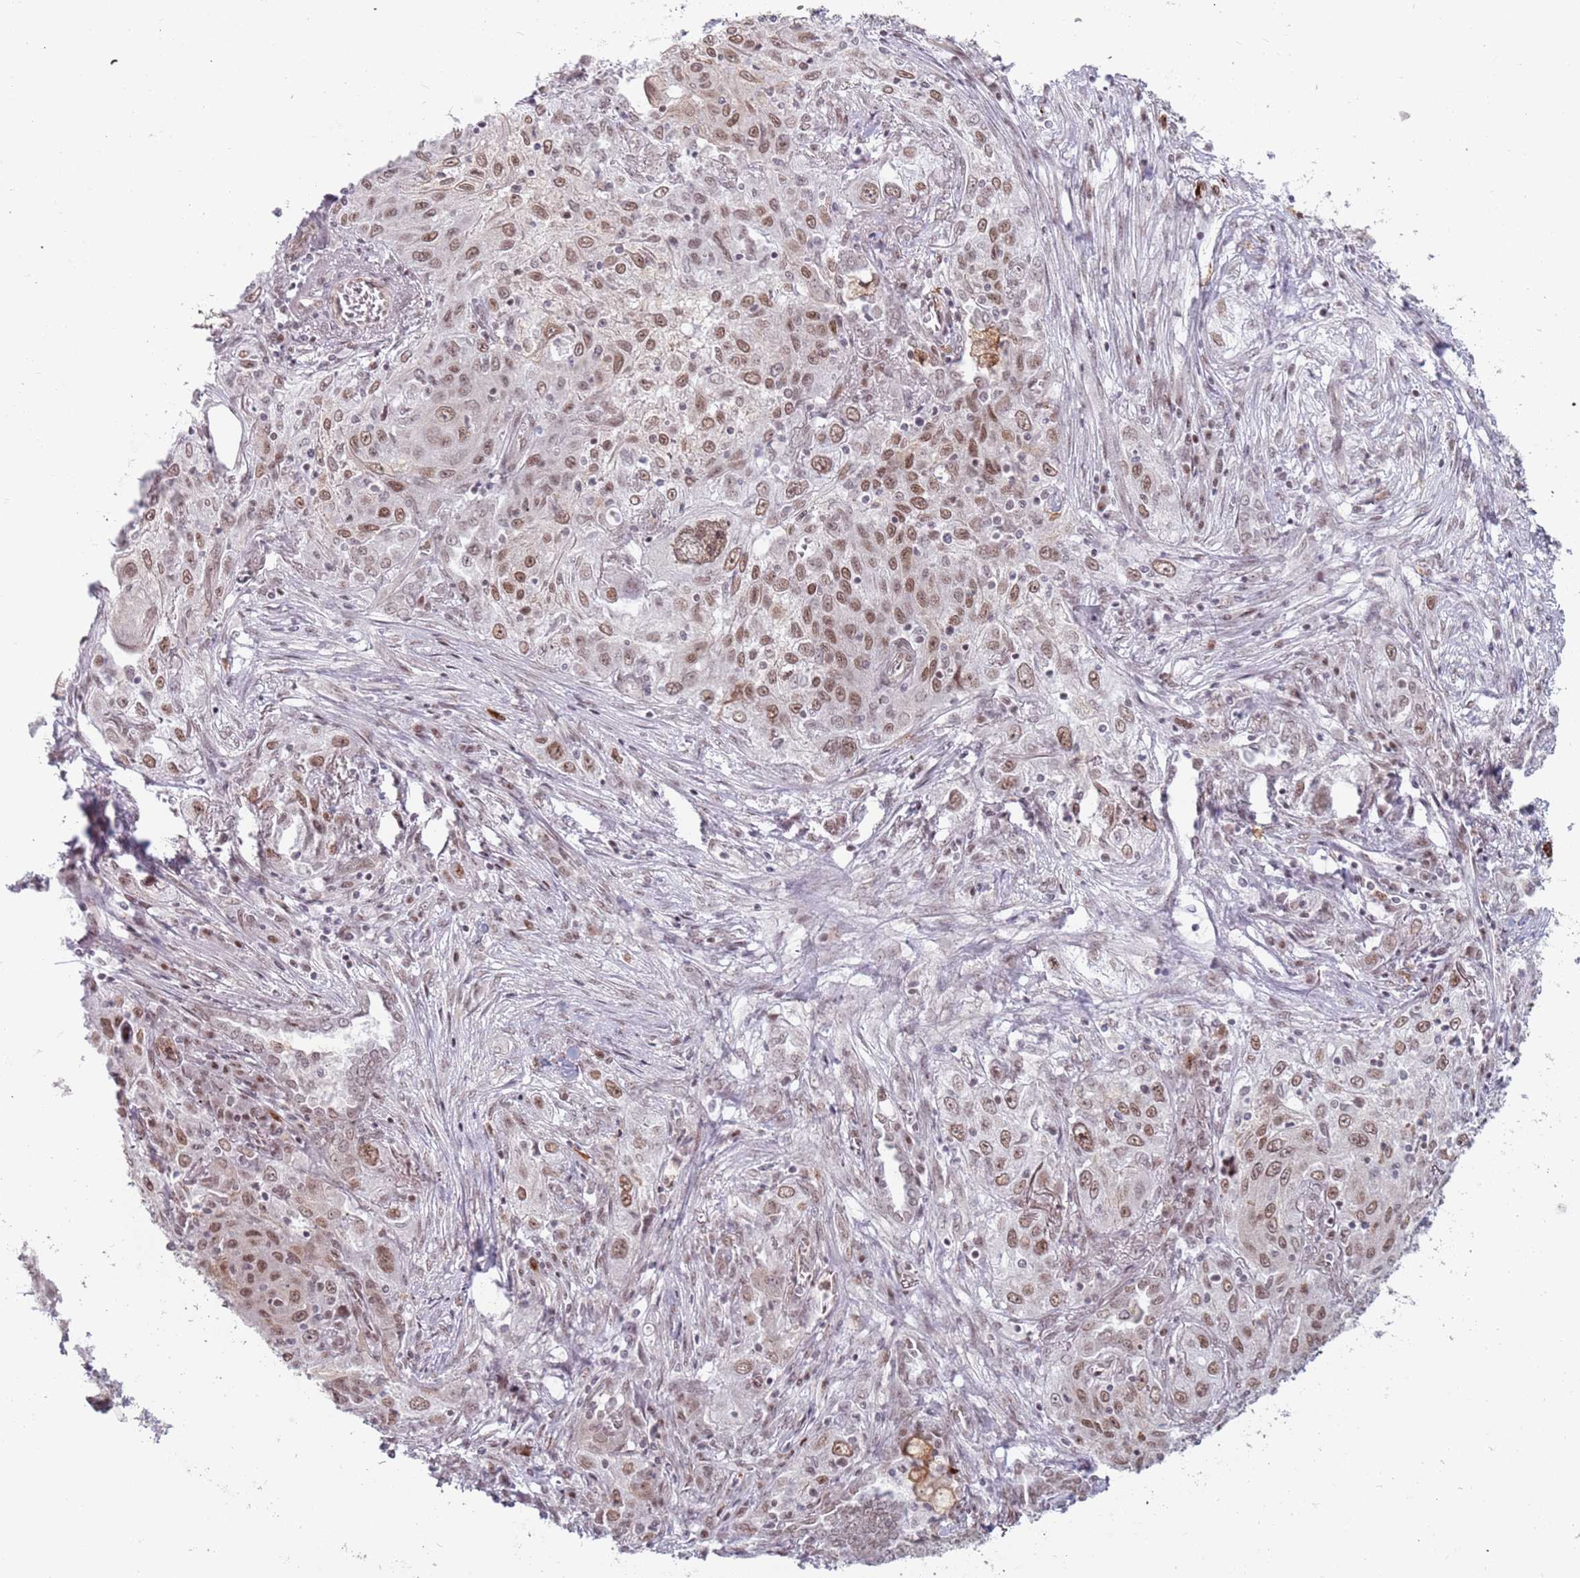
{"staining": {"intensity": "moderate", "quantity": ">75%", "location": "nuclear"}, "tissue": "lung cancer", "cell_type": "Tumor cells", "image_type": "cancer", "snomed": [{"axis": "morphology", "description": "Squamous cell carcinoma, NOS"}, {"axis": "topography", "description": "Lung"}], "caption": "Protein expression analysis of lung cancer exhibits moderate nuclear positivity in about >75% of tumor cells.", "gene": "REXO4", "patient": {"sex": "female", "age": 69}}